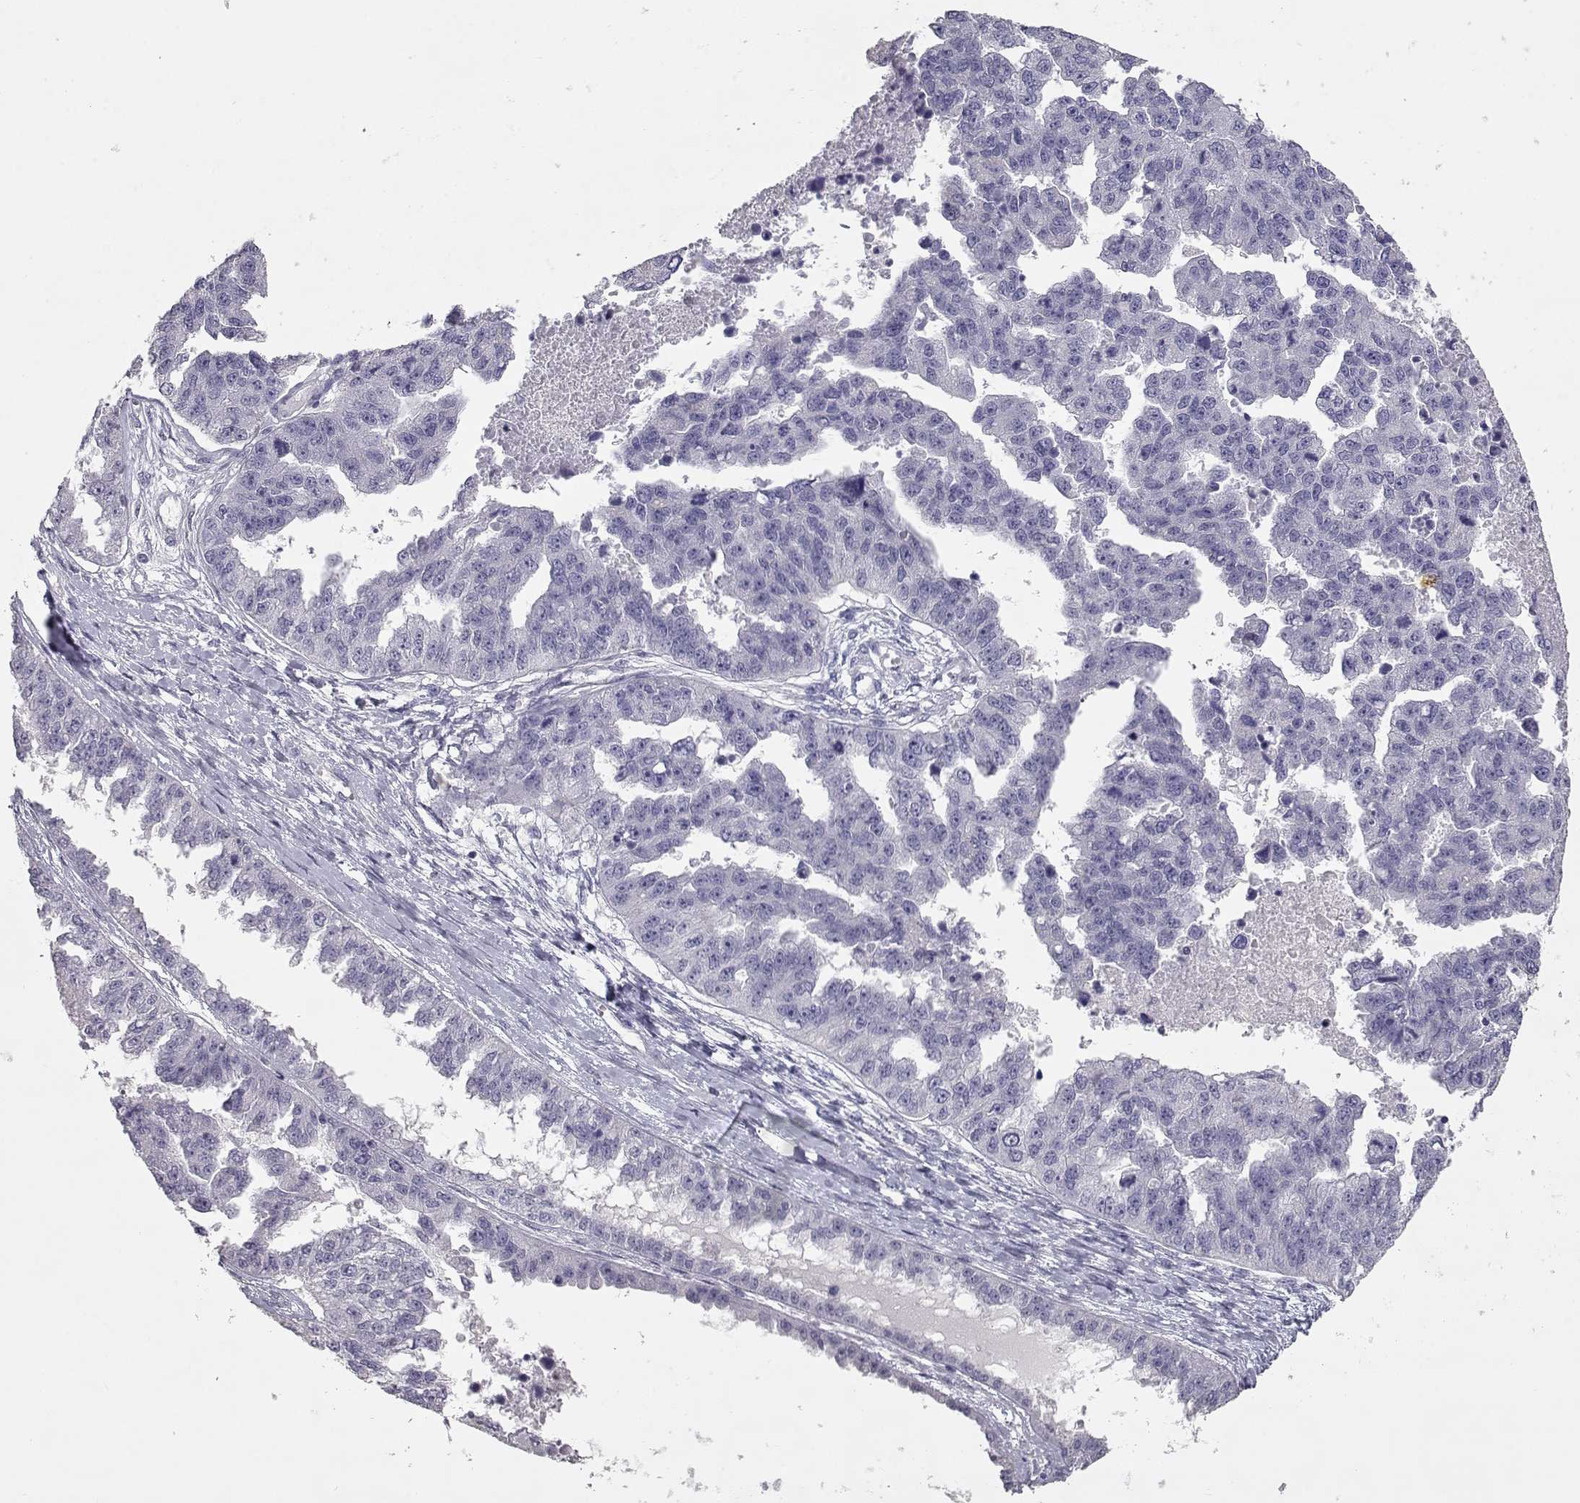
{"staining": {"intensity": "negative", "quantity": "none", "location": "none"}, "tissue": "ovarian cancer", "cell_type": "Tumor cells", "image_type": "cancer", "snomed": [{"axis": "morphology", "description": "Cystadenocarcinoma, serous, NOS"}, {"axis": "topography", "description": "Ovary"}], "caption": "IHC photomicrograph of neoplastic tissue: human ovarian cancer (serous cystadenocarcinoma) stained with DAB demonstrates no significant protein expression in tumor cells. (DAB (3,3'-diaminobenzidine) IHC visualized using brightfield microscopy, high magnification).", "gene": "SLC18A1", "patient": {"sex": "female", "age": 58}}